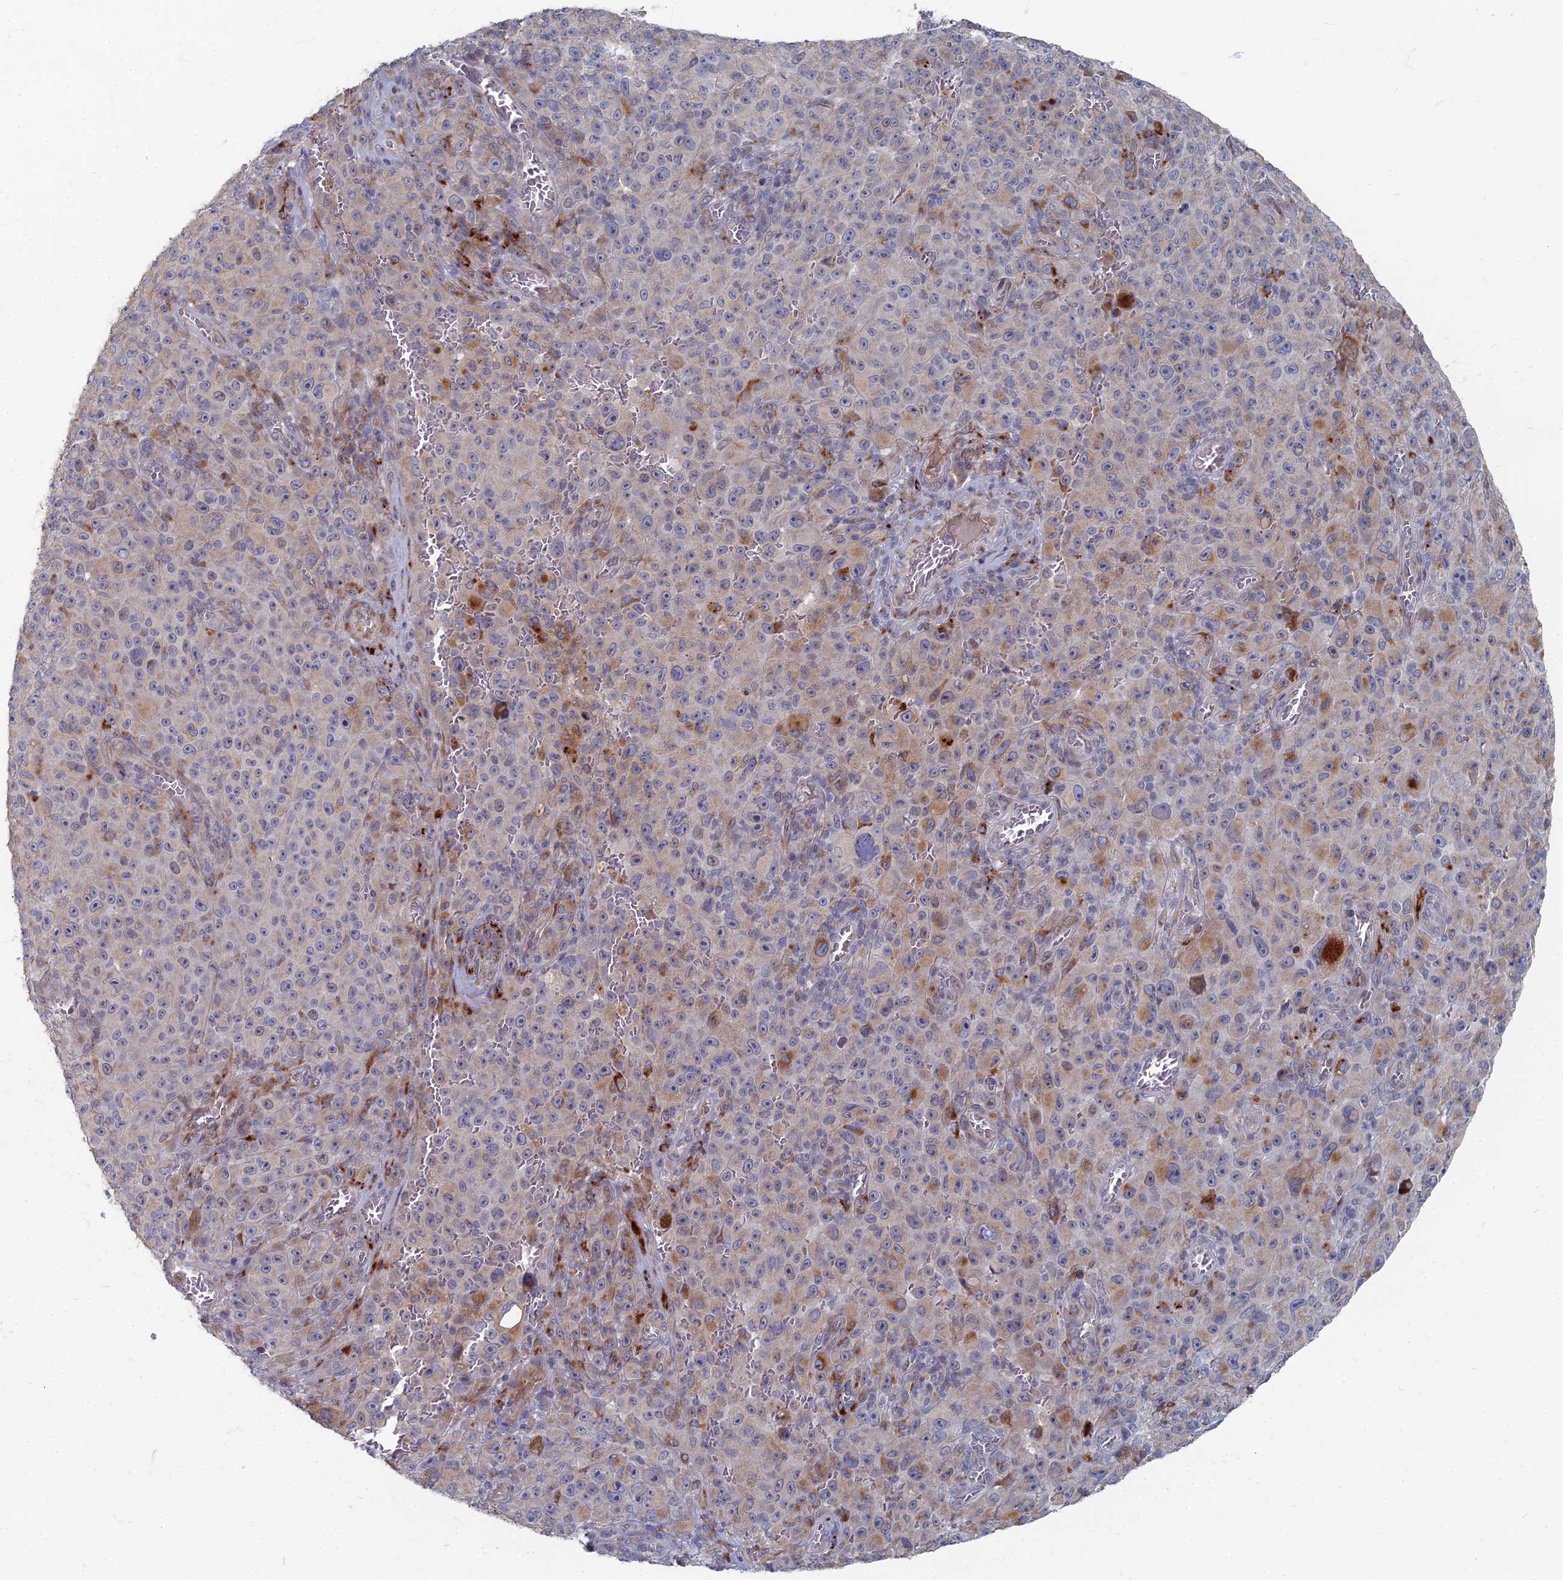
{"staining": {"intensity": "moderate", "quantity": "<25%", "location": "cytoplasmic/membranous"}, "tissue": "melanoma", "cell_type": "Tumor cells", "image_type": "cancer", "snomed": [{"axis": "morphology", "description": "Malignant melanoma, NOS"}, {"axis": "topography", "description": "Skin"}], "caption": "High-power microscopy captured an IHC image of melanoma, revealing moderate cytoplasmic/membranous staining in approximately <25% of tumor cells. Immunohistochemistry stains the protein in brown and the nuclei are stained blue.", "gene": "TMEM128", "patient": {"sex": "female", "age": 82}}